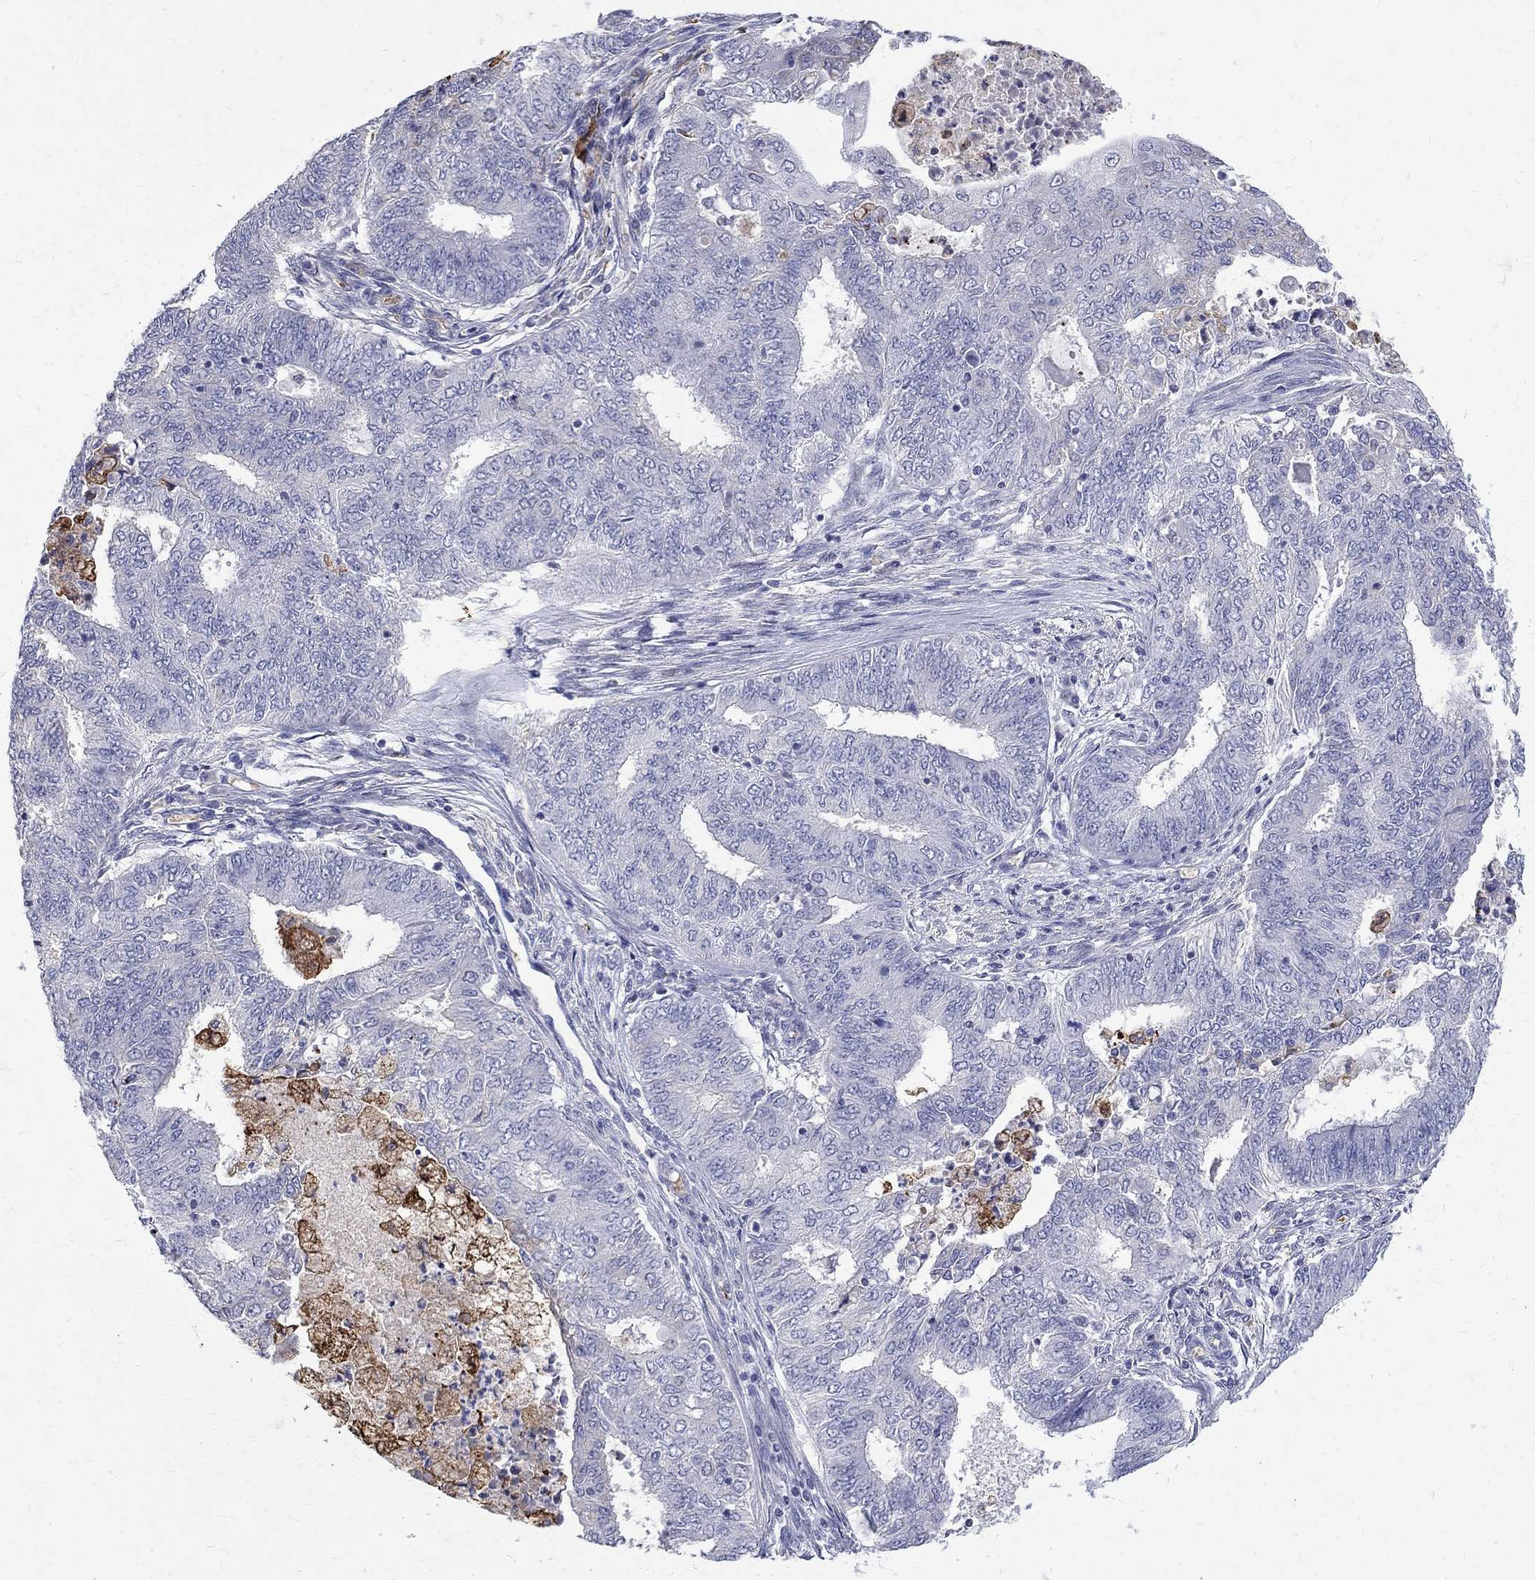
{"staining": {"intensity": "negative", "quantity": "none", "location": "none"}, "tissue": "endometrial cancer", "cell_type": "Tumor cells", "image_type": "cancer", "snomed": [{"axis": "morphology", "description": "Adenocarcinoma, NOS"}, {"axis": "topography", "description": "Endometrium"}], "caption": "Micrograph shows no significant protein staining in tumor cells of endometrial adenocarcinoma.", "gene": "AGER", "patient": {"sex": "female", "age": 62}}